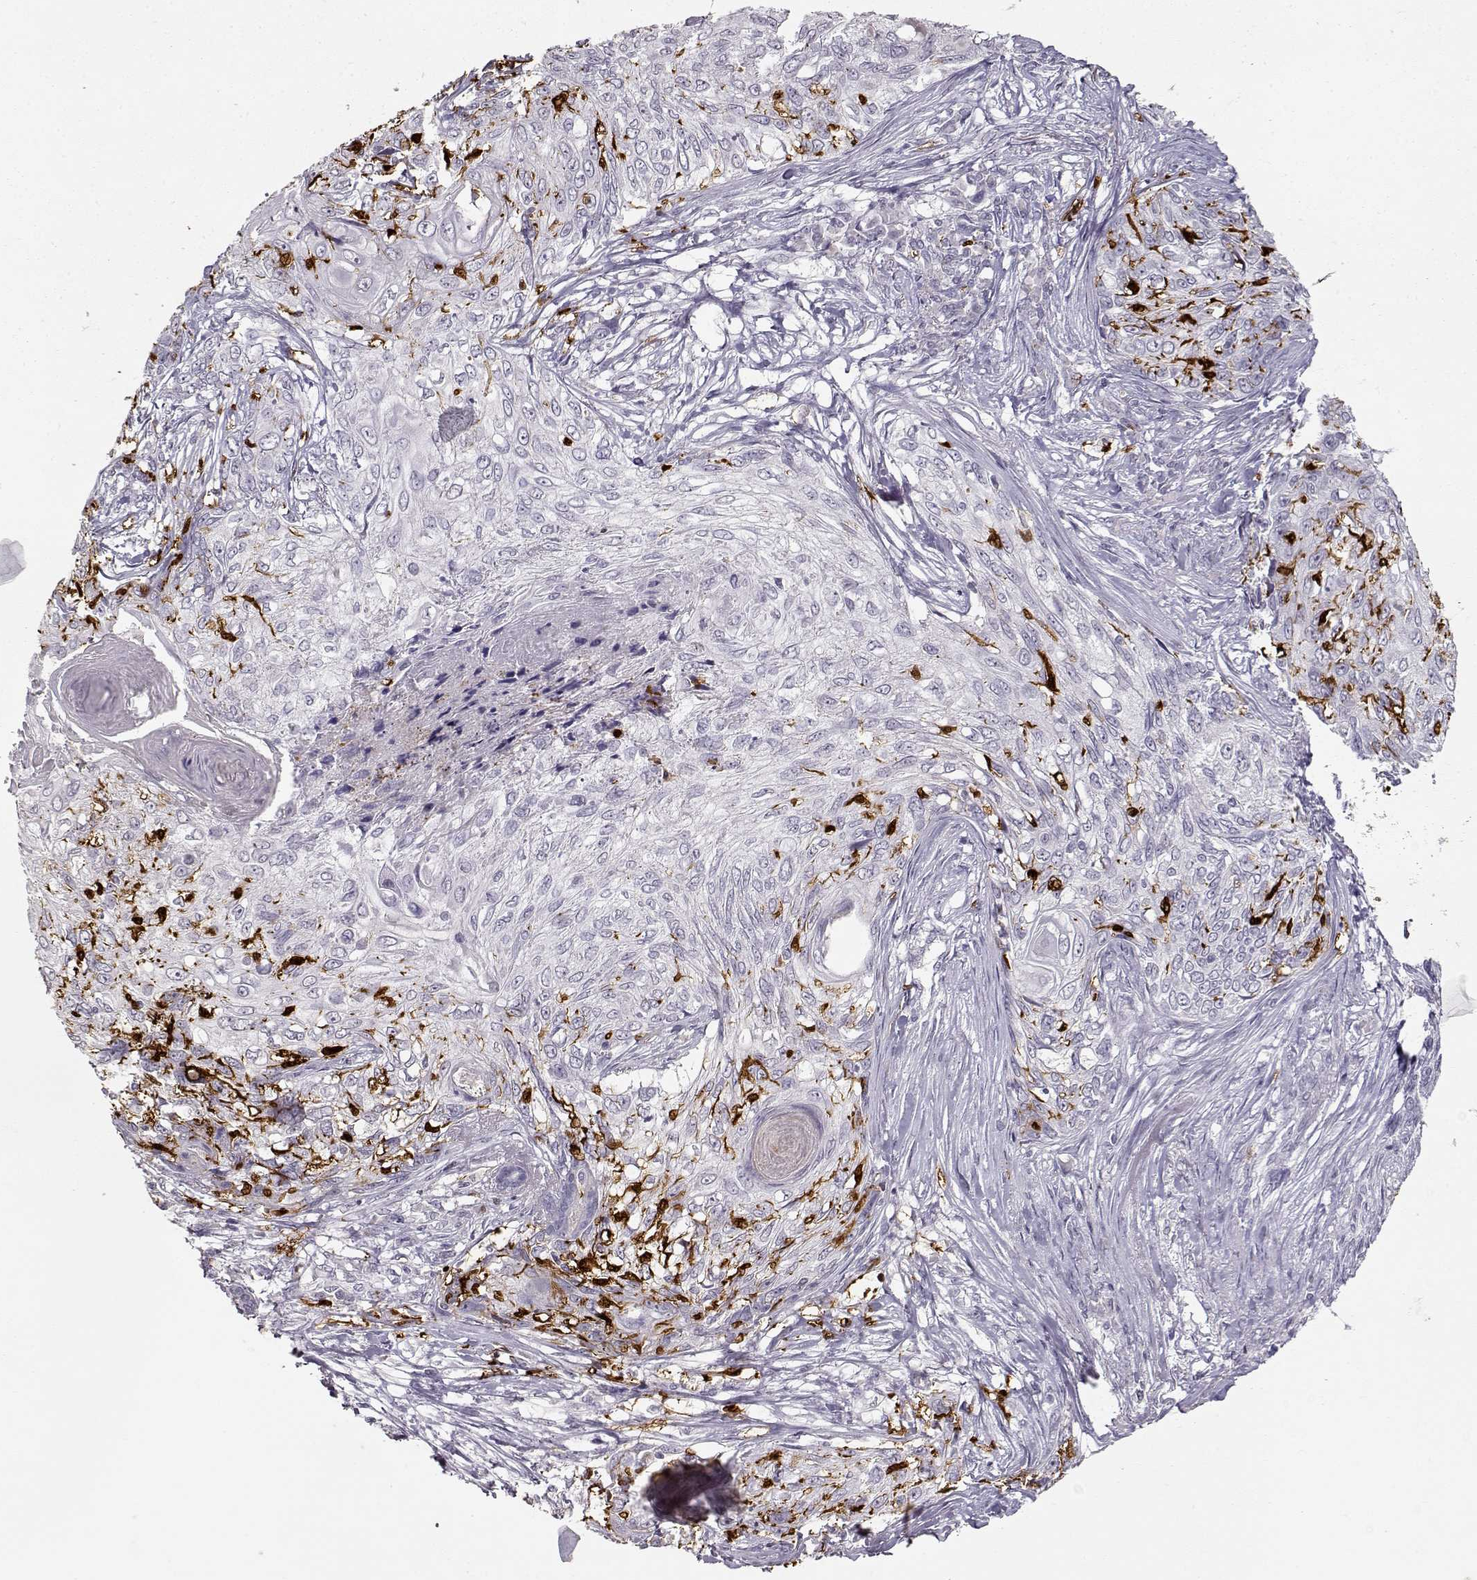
{"staining": {"intensity": "negative", "quantity": "none", "location": "none"}, "tissue": "skin cancer", "cell_type": "Tumor cells", "image_type": "cancer", "snomed": [{"axis": "morphology", "description": "Squamous cell carcinoma, NOS"}, {"axis": "topography", "description": "Skin"}], "caption": "Skin squamous cell carcinoma was stained to show a protein in brown. There is no significant expression in tumor cells. (Brightfield microscopy of DAB immunohistochemistry at high magnification).", "gene": "S100B", "patient": {"sex": "male", "age": 92}}